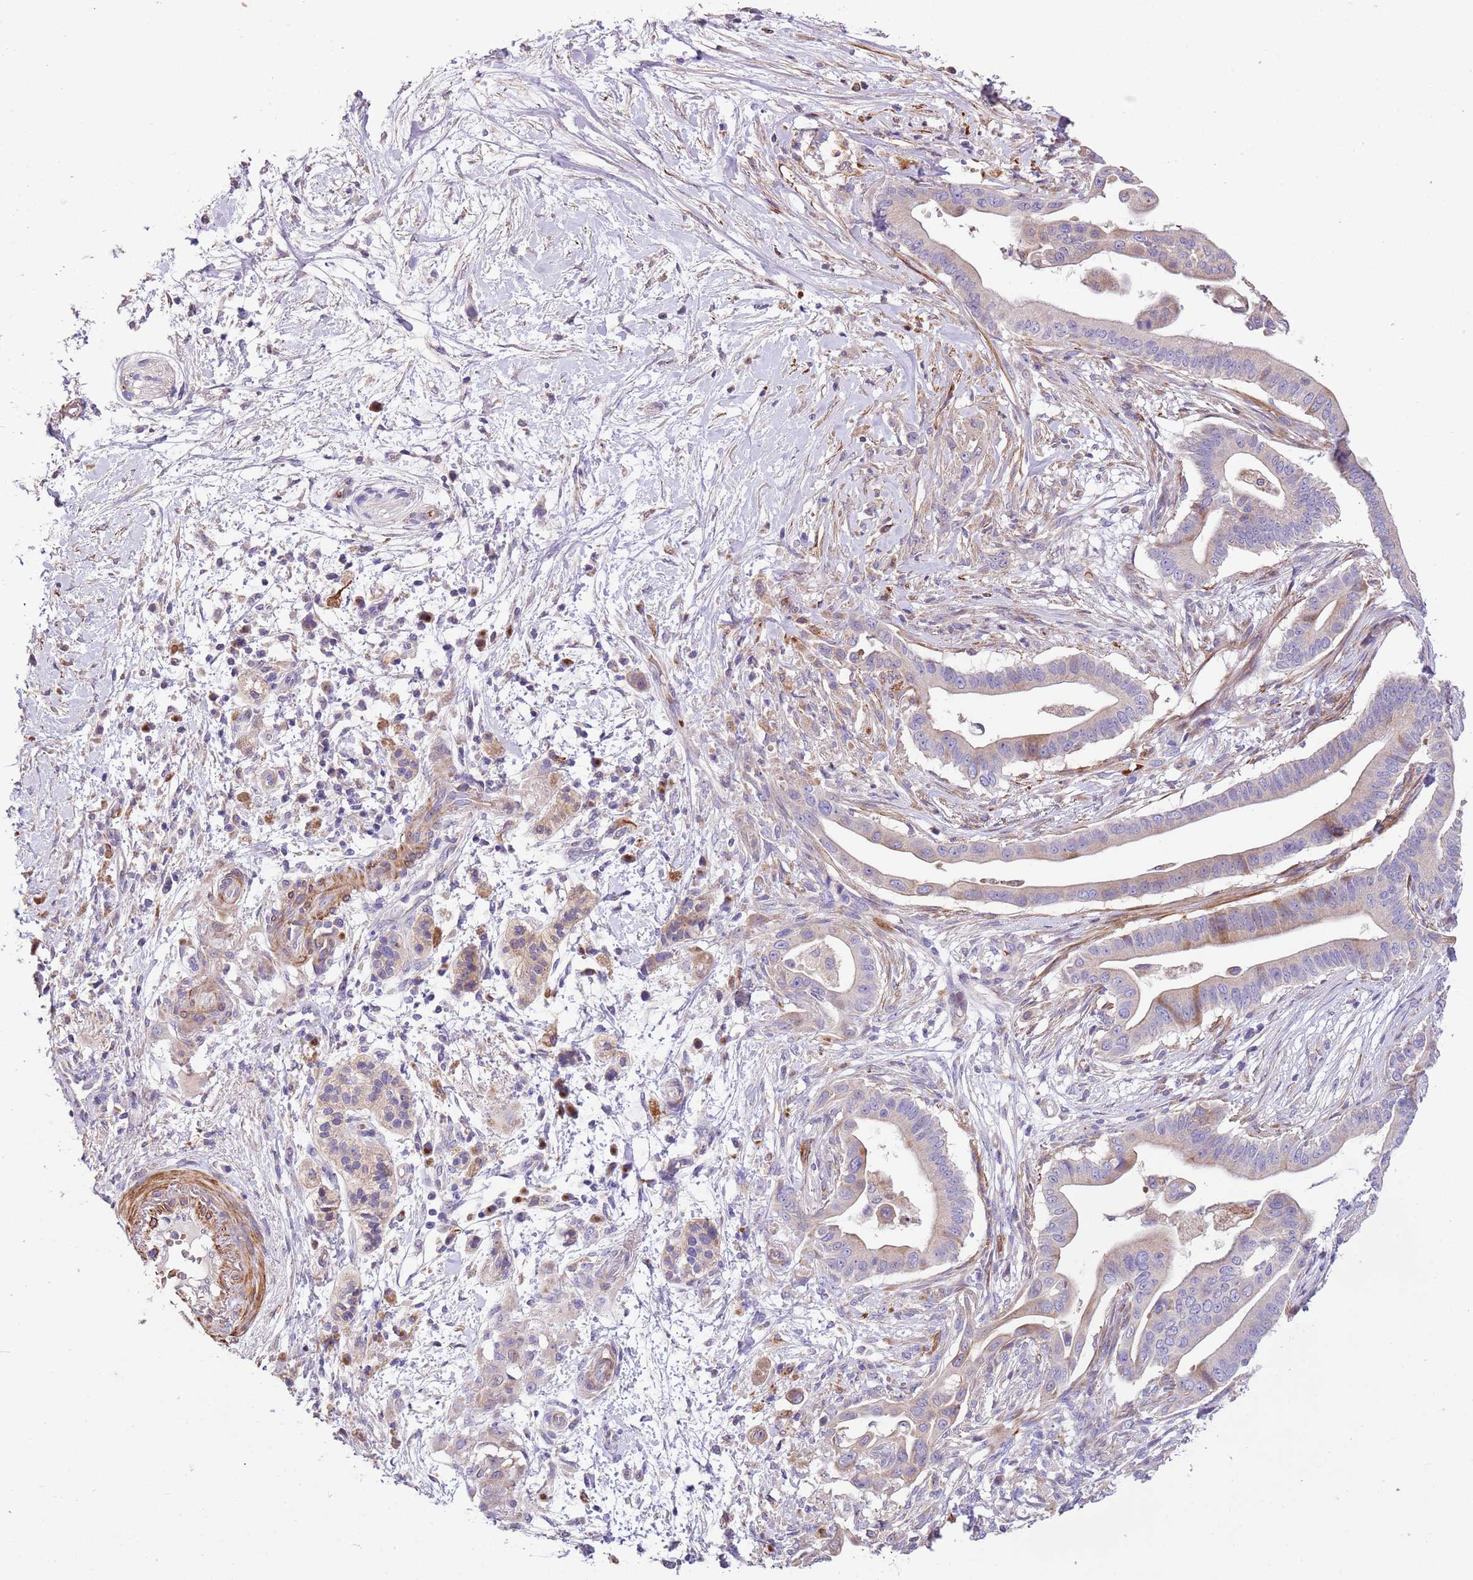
{"staining": {"intensity": "weak", "quantity": "<25%", "location": "cytoplasmic/membranous"}, "tissue": "pancreatic cancer", "cell_type": "Tumor cells", "image_type": "cancer", "snomed": [{"axis": "morphology", "description": "Adenocarcinoma, NOS"}, {"axis": "topography", "description": "Pancreas"}], "caption": "Adenocarcinoma (pancreatic) stained for a protein using IHC demonstrates no expression tumor cells.", "gene": "PIGA", "patient": {"sex": "male", "age": 68}}